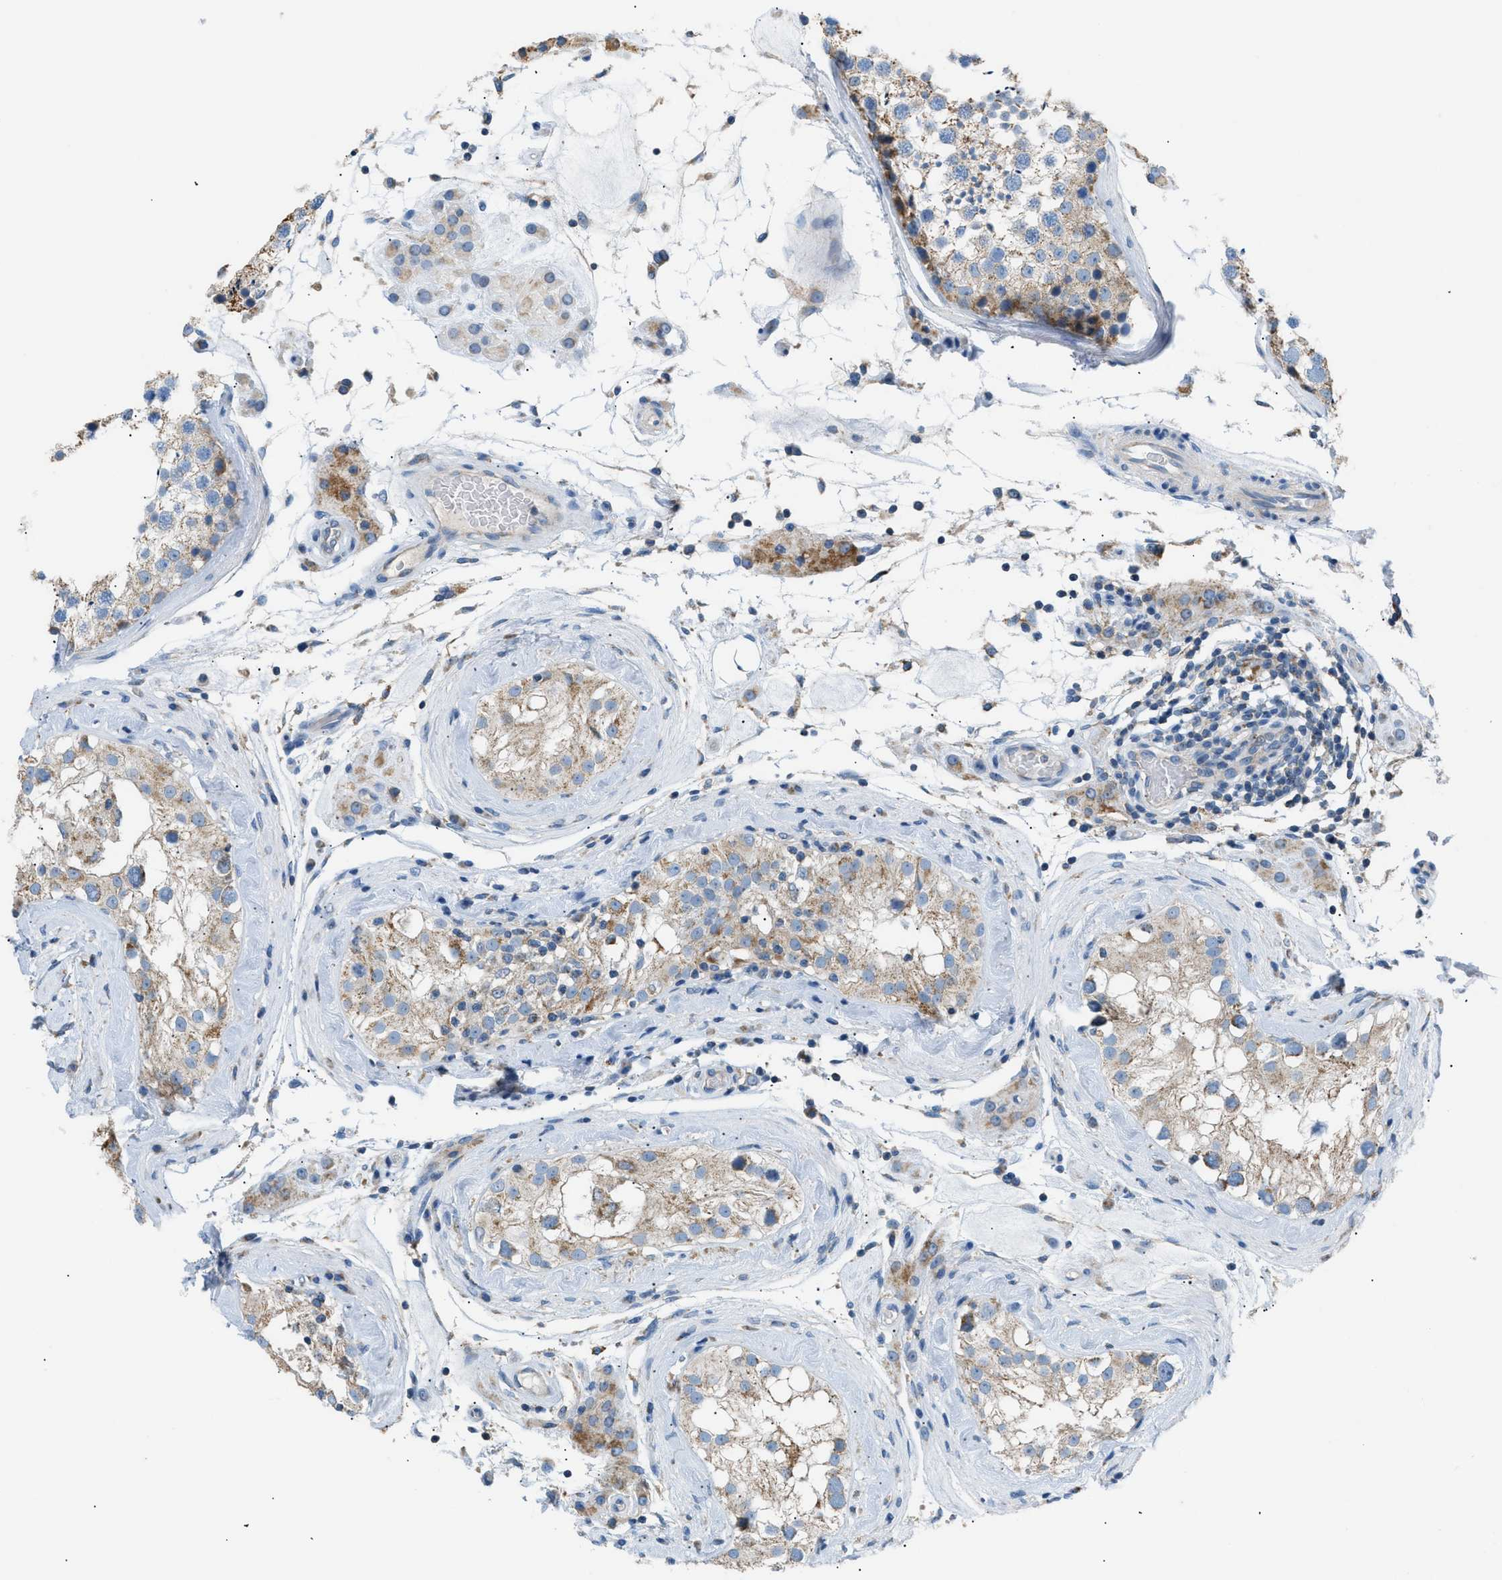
{"staining": {"intensity": "moderate", "quantity": ">75%", "location": "cytoplasmic/membranous"}, "tissue": "testis", "cell_type": "Cells in seminiferous ducts", "image_type": "normal", "snomed": [{"axis": "morphology", "description": "Normal tissue, NOS"}, {"axis": "topography", "description": "Testis"}], "caption": "High-magnification brightfield microscopy of unremarkable testis stained with DAB (brown) and counterstained with hematoxylin (blue). cells in seminiferous ducts exhibit moderate cytoplasmic/membranous expression is present in approximately>75% of cells. The staining was performed using DAB to visualize the protein expression in brown, while the nuclei were stained in blue with hematoxylin (Magnification: 20x).", "gene": "ILDR1", "patient": {"sex": "male", "age": 46}}